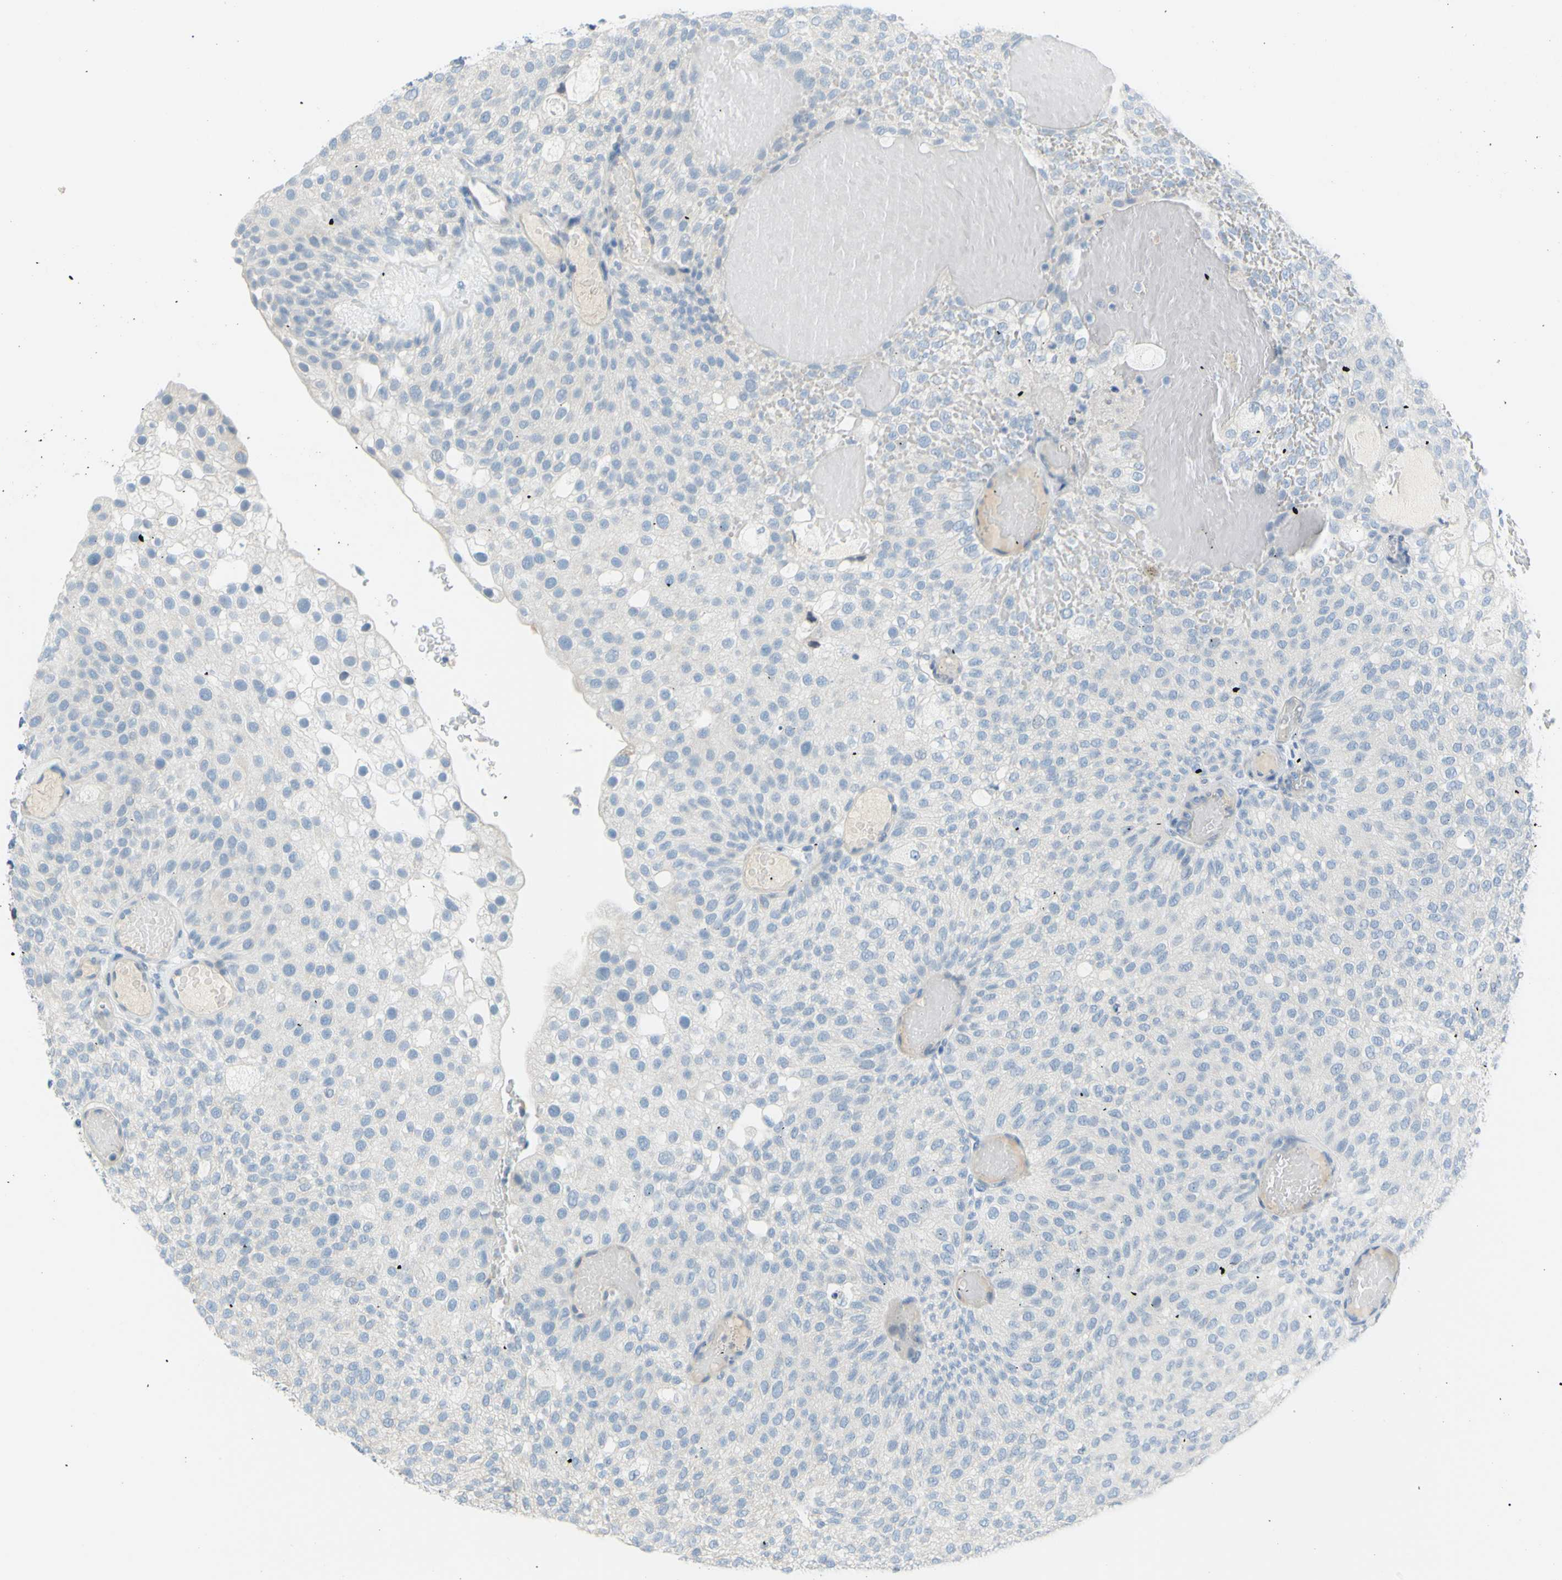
{"staining": {"intensity": "negative", "quantity": "none", "location": "none"}, "tissue": "urothelial cancer", "cell_type": "Tumor cells", "image_type": "cancer", "snomed": [{"axis": "morphology", "description": "Urothelial carcinoma, Low grade"}, {"axis": "topography", "description": "Urinary bladder"}], "caption": "Immunohistochemistry (IHC) of urothelial carcinoma (low-grade) exhibits no staining in tumor cells.", "gene": "DCT", "patient": {"sex": "male", "age": 78}}